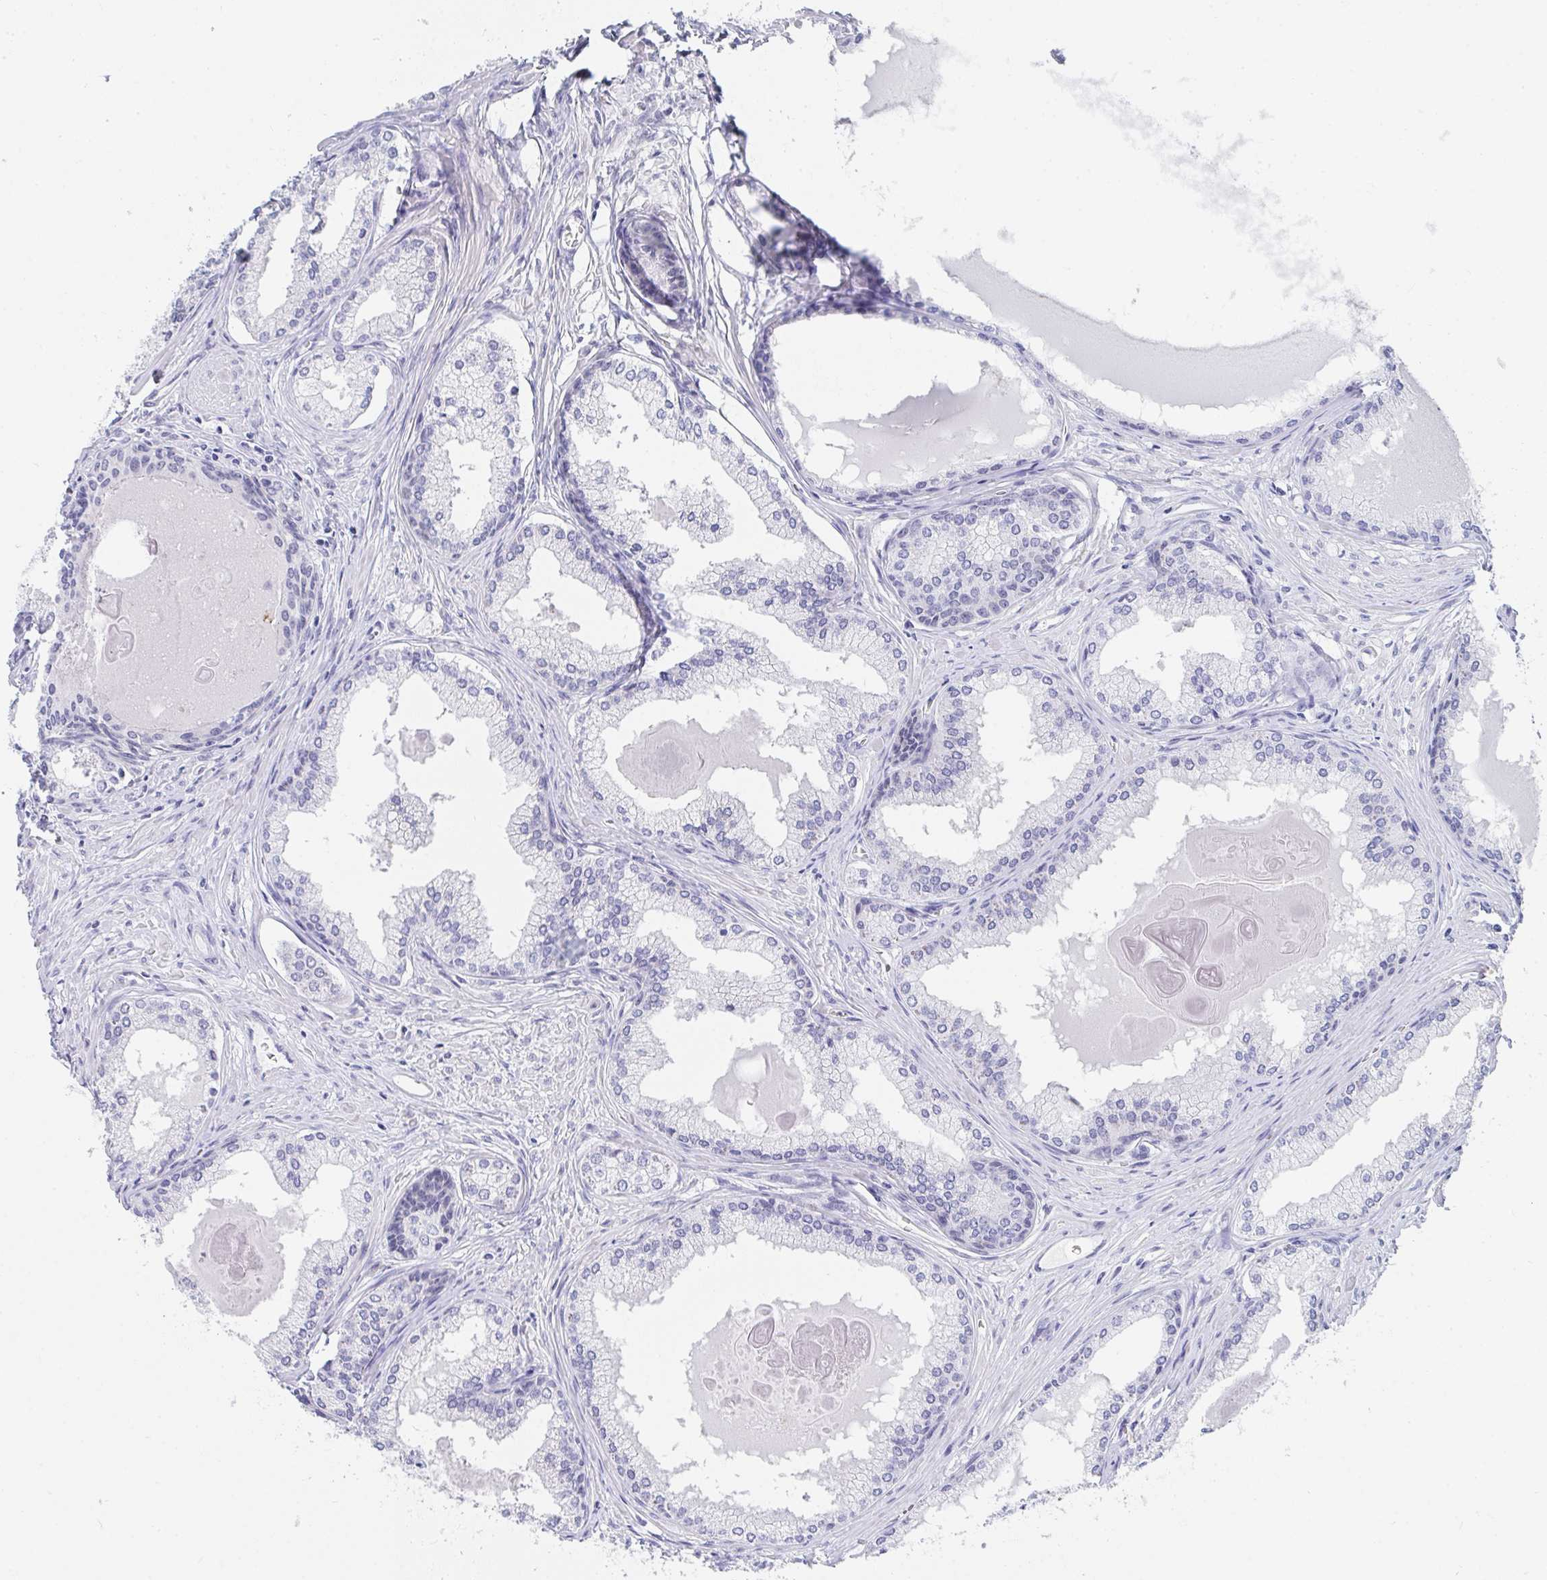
{"staining": {"intensity": "negative", "quantity": "none", "location": "none"}, "tissue": "prostate cancer", "cell_type": "Tumor cells", "image_type": "cancer", "snomed": [{"axis": "morphology", "description": "Adenocarcinoma, High grade"}, {"axis": "topography", "description": "Prostate"}], "caption": "A high-resolution micrograph shows immunohistochemistry staining of adenocarcinoma (high-grade) (prostate), which reveals no significant expression in tumor cells. Nuclei are stained in blue.", "gene": "DAOA", "patient": {"sex": "male", "age": 68}}